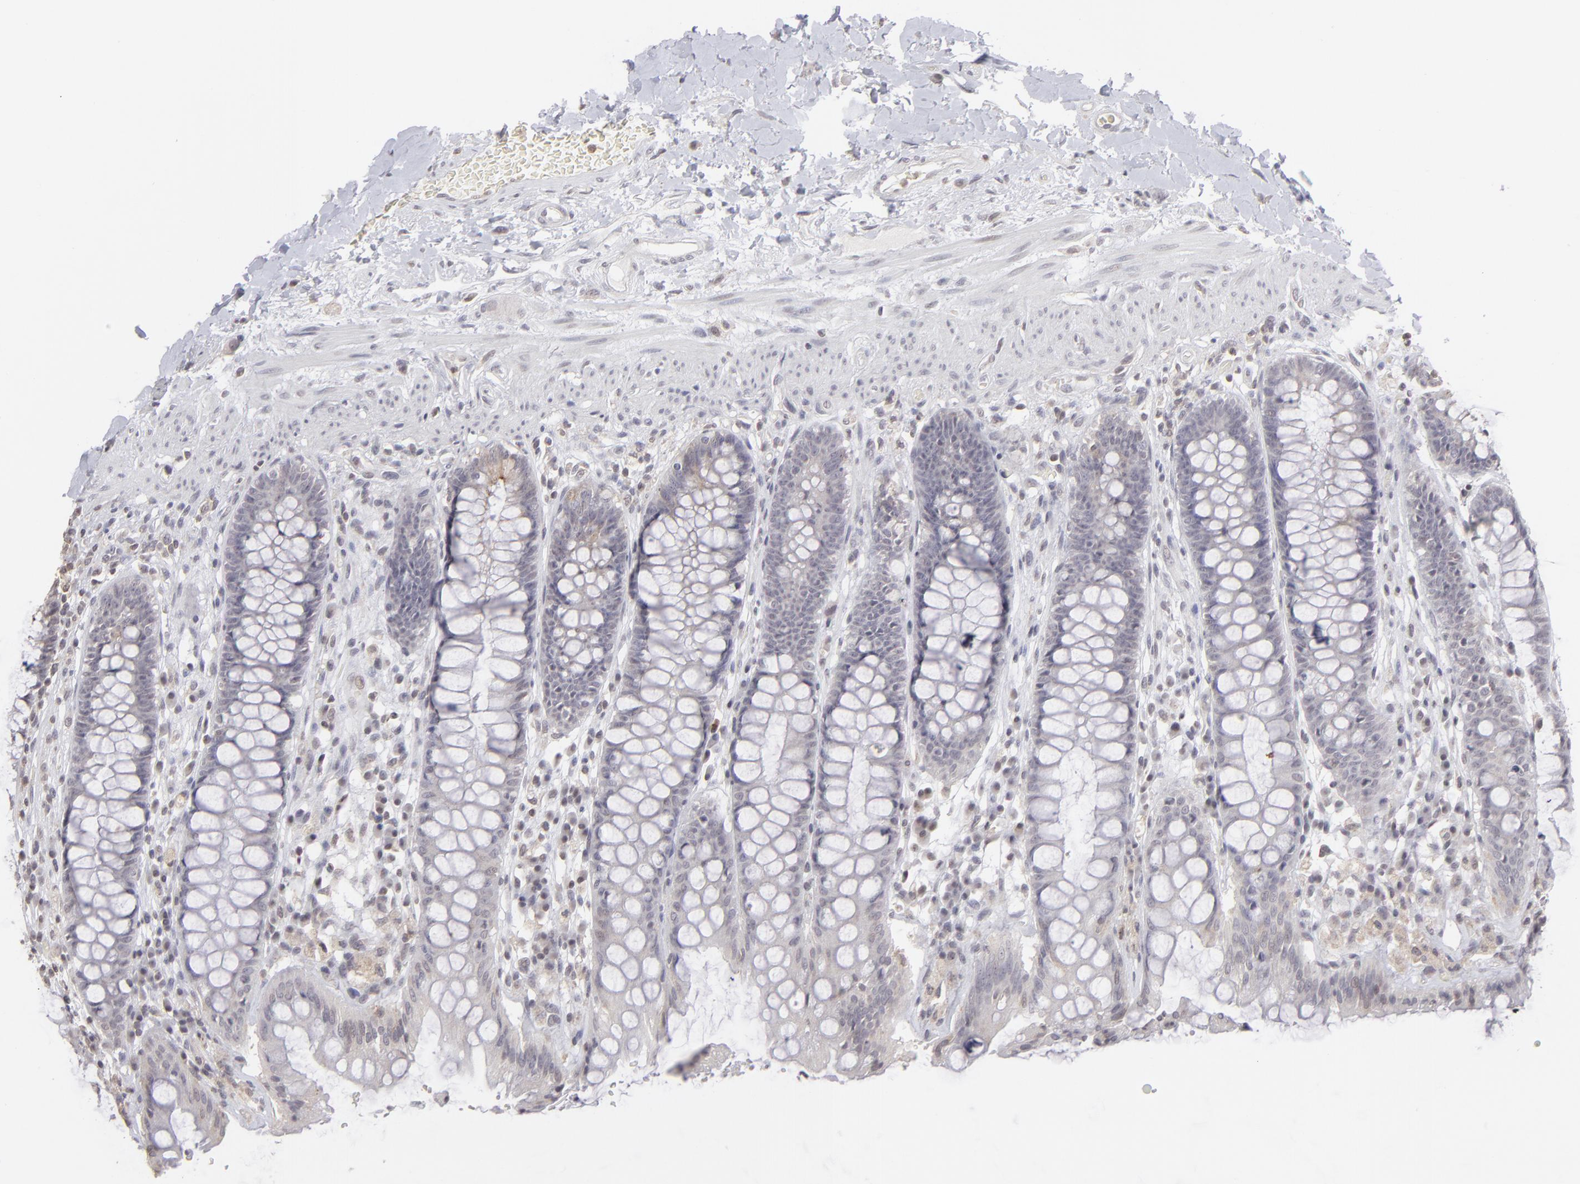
{"staining": {"intensity": "negative", "quantity": "none", "location": "none"}, "tissue": "rectum", "cell_type": "Glandular cells", "image_type": "normal", "snomed": [{"axis": "morphology", "description": "Normal tissue, NOS"}, {"axis": "topography", "description": "Rectum"}], "caption": "Rectum stained for a protein using immunohistochemistry (IHC) shows no positivity glandular cells.", "gene": "CLDN2", "patient": {"sex": "female", "age": 46}}